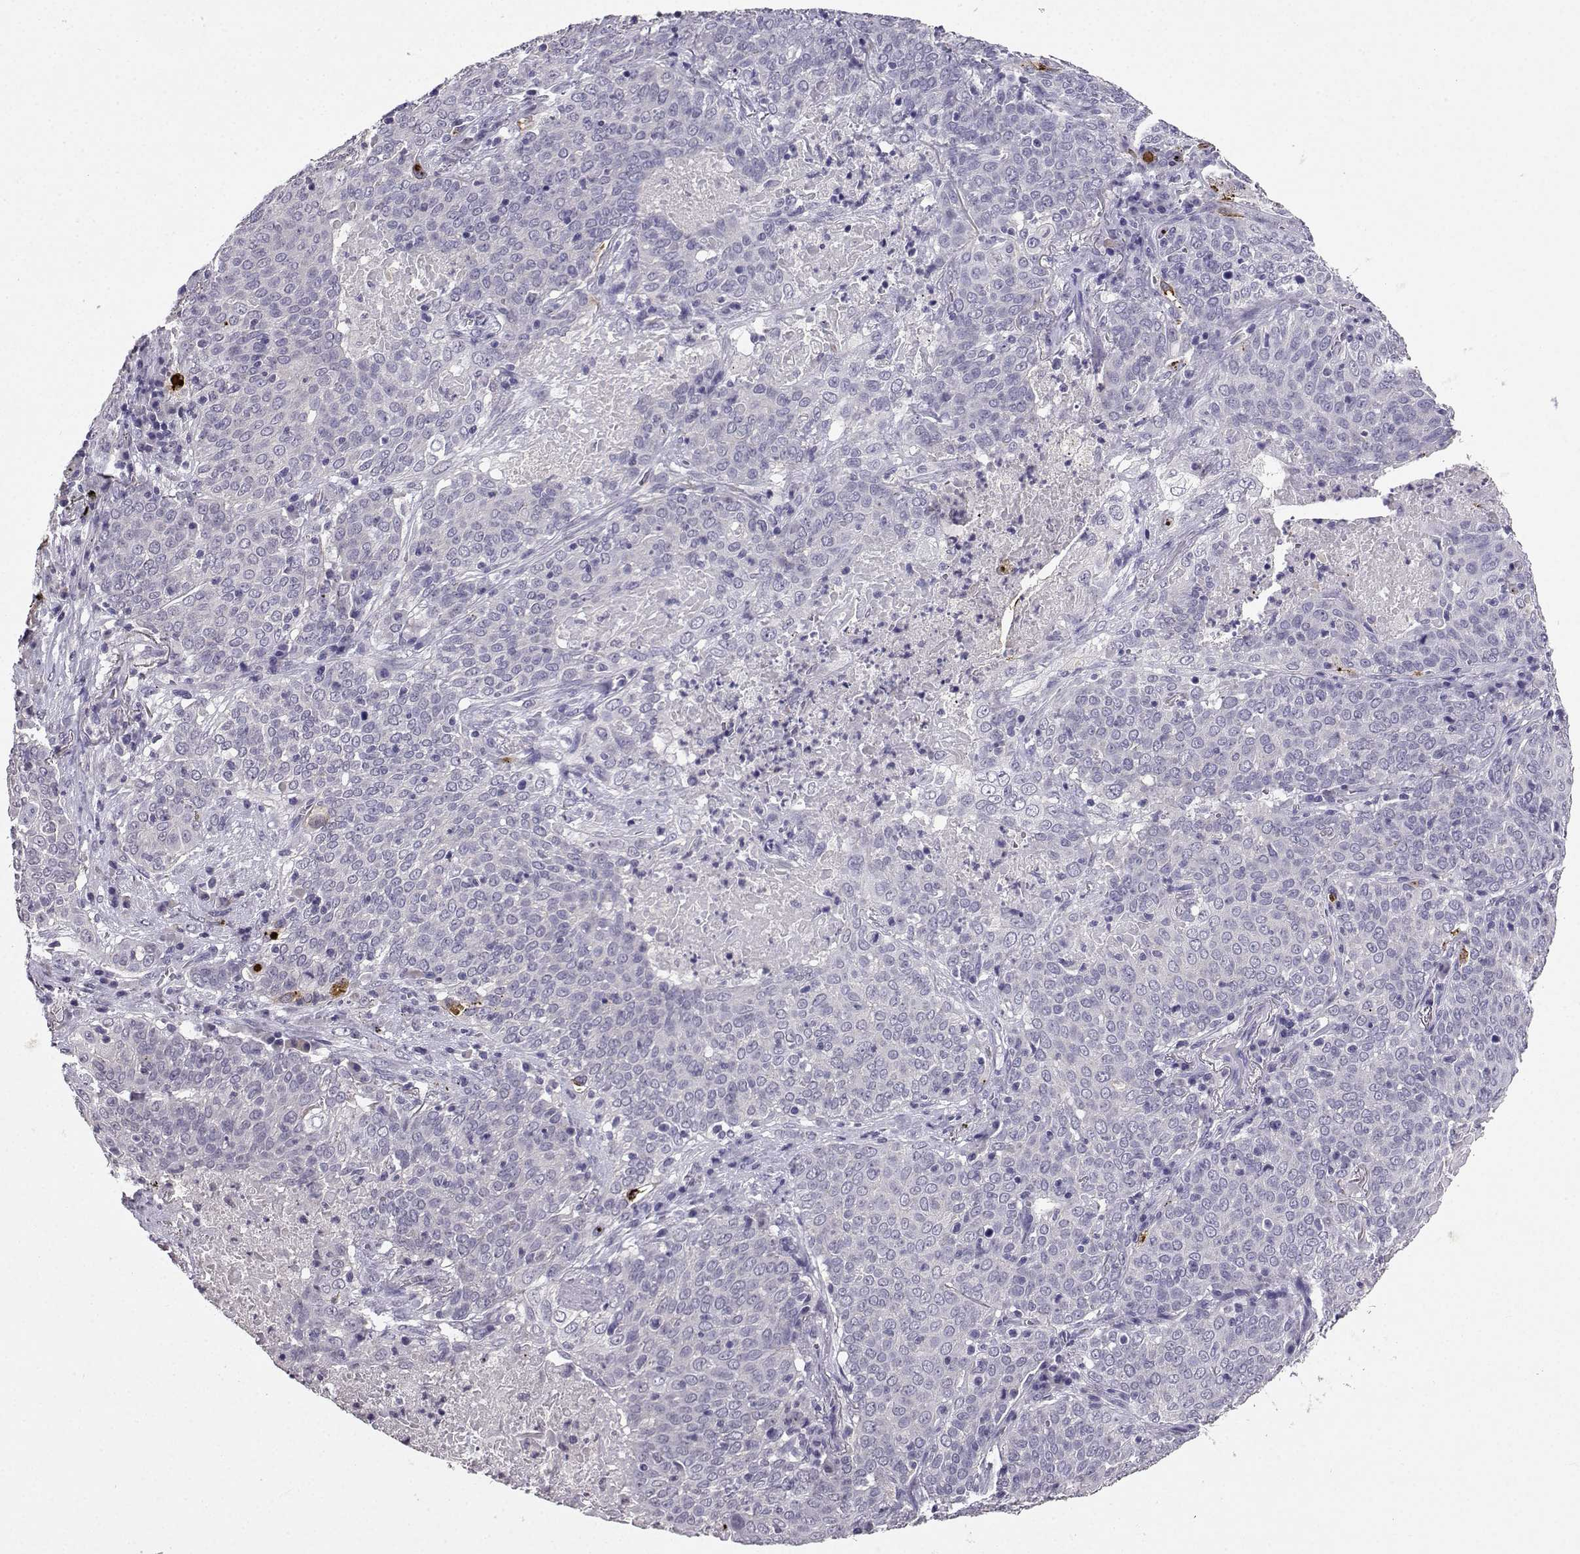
{"staining": {"intensity": "negative", "quantity": "none", "location": "none"}, "tissue": "lung cancer", "cell_type": "Tumor cells", "image_type": "cancer", "snomed": [{"axis": "morphology", "description": "Squamous cell carcinoma, NOS"}, {"axis": "topography", "description": "Lung"}], "caption": "Immunohistochemical staining of lung cancer demonstrates no significant expression in tumor cells.", "gene": "SPAG11B", "patient": {"sex": "male", "age": 82}}